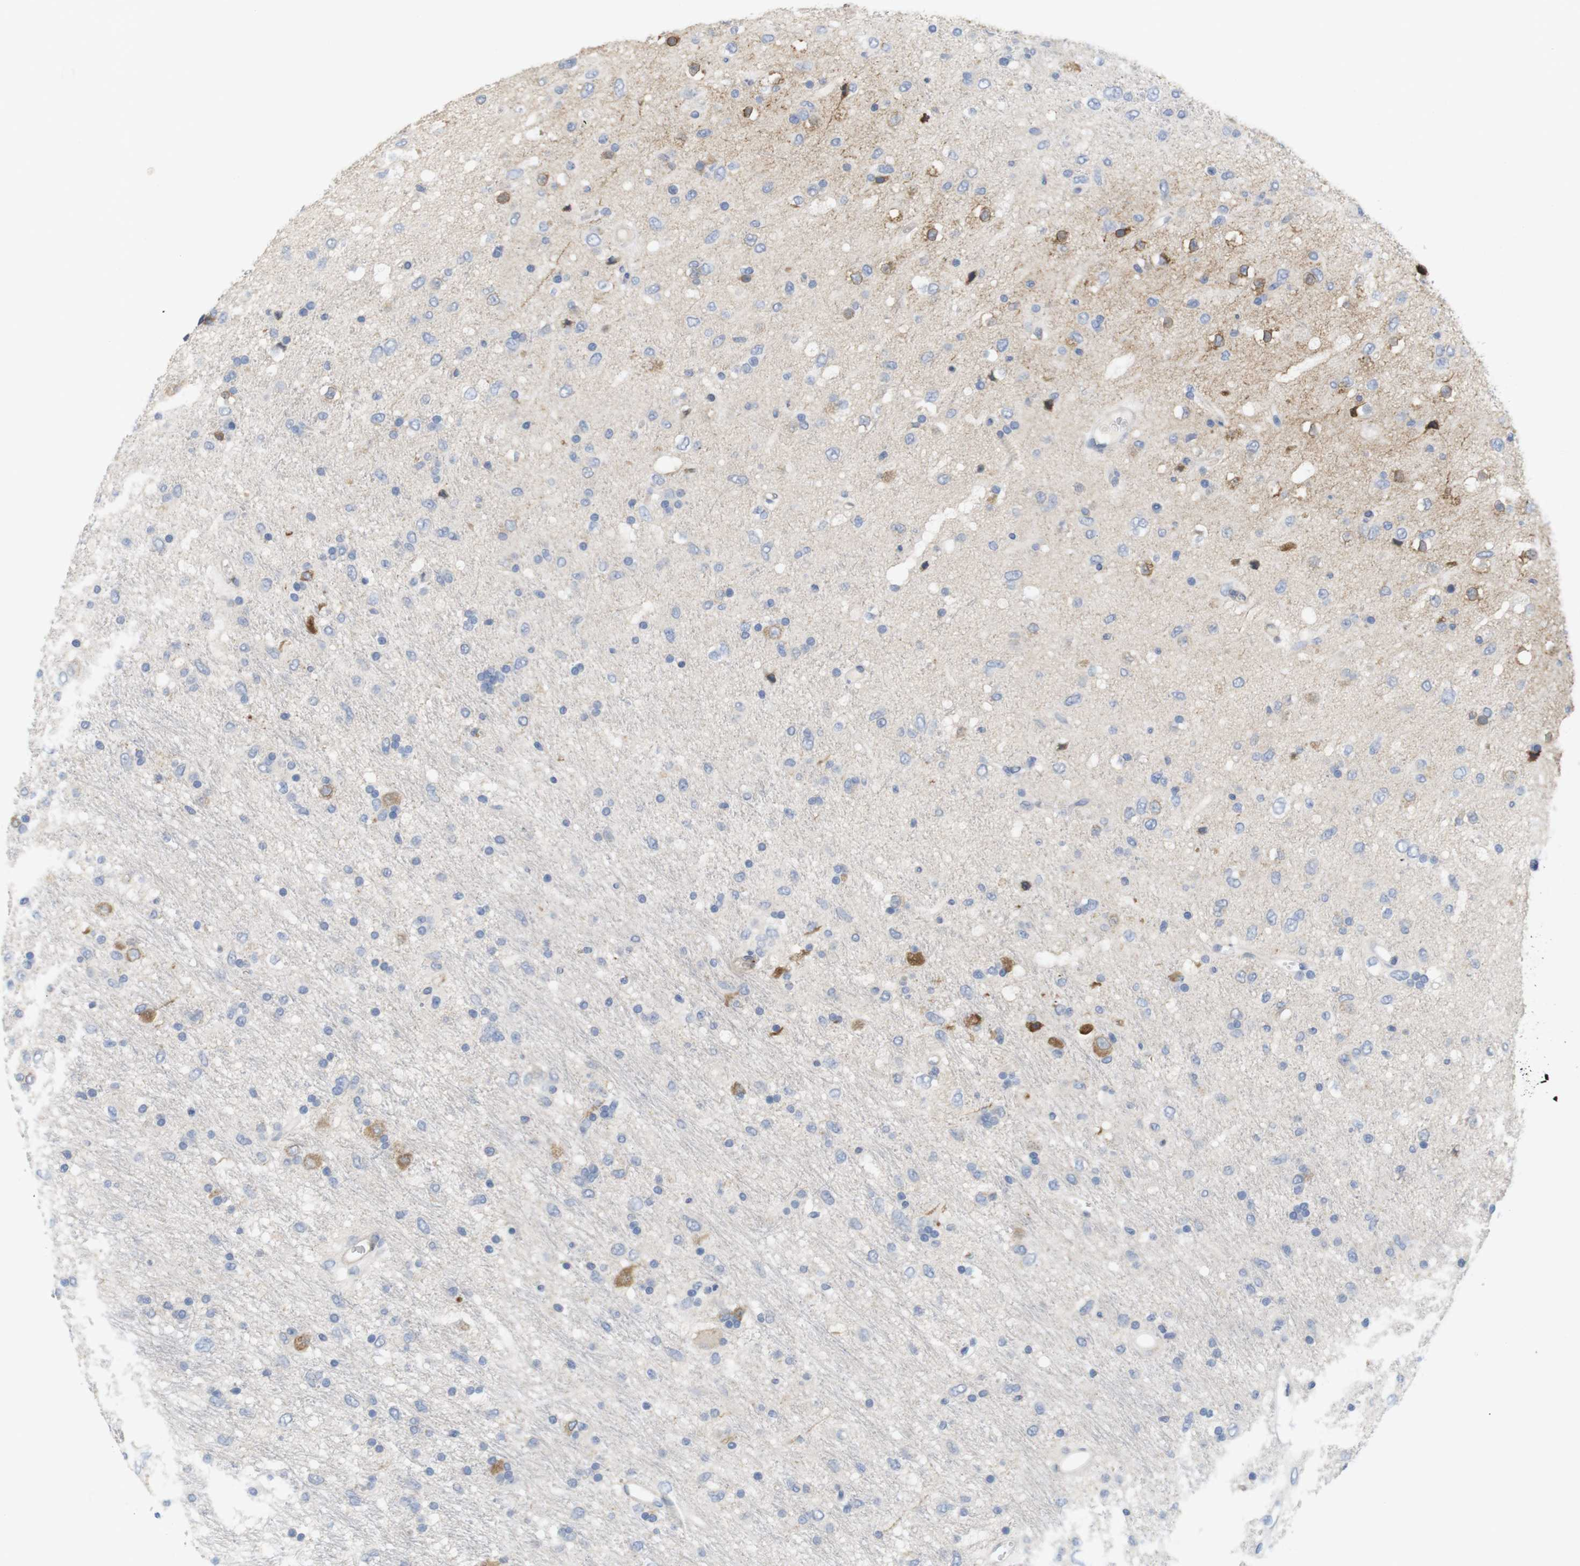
{"staining": {"intensity": "negative", "quantity": "none", "location": "none"}, "tissue": "glioma", "cell_type": "Tumor cells", "image_type": "cancer", "snomed": [{"axis": "morphology", "description": "Glioma, malignant, Low grade"}, {"axis": "topography", "description": "Brain"}], "caption": "Glioma stained for a protein using IHC exhibits no staining tumor cells.", "gene": "ITPR1", "patient": {"sex": "male", "age": 77}}